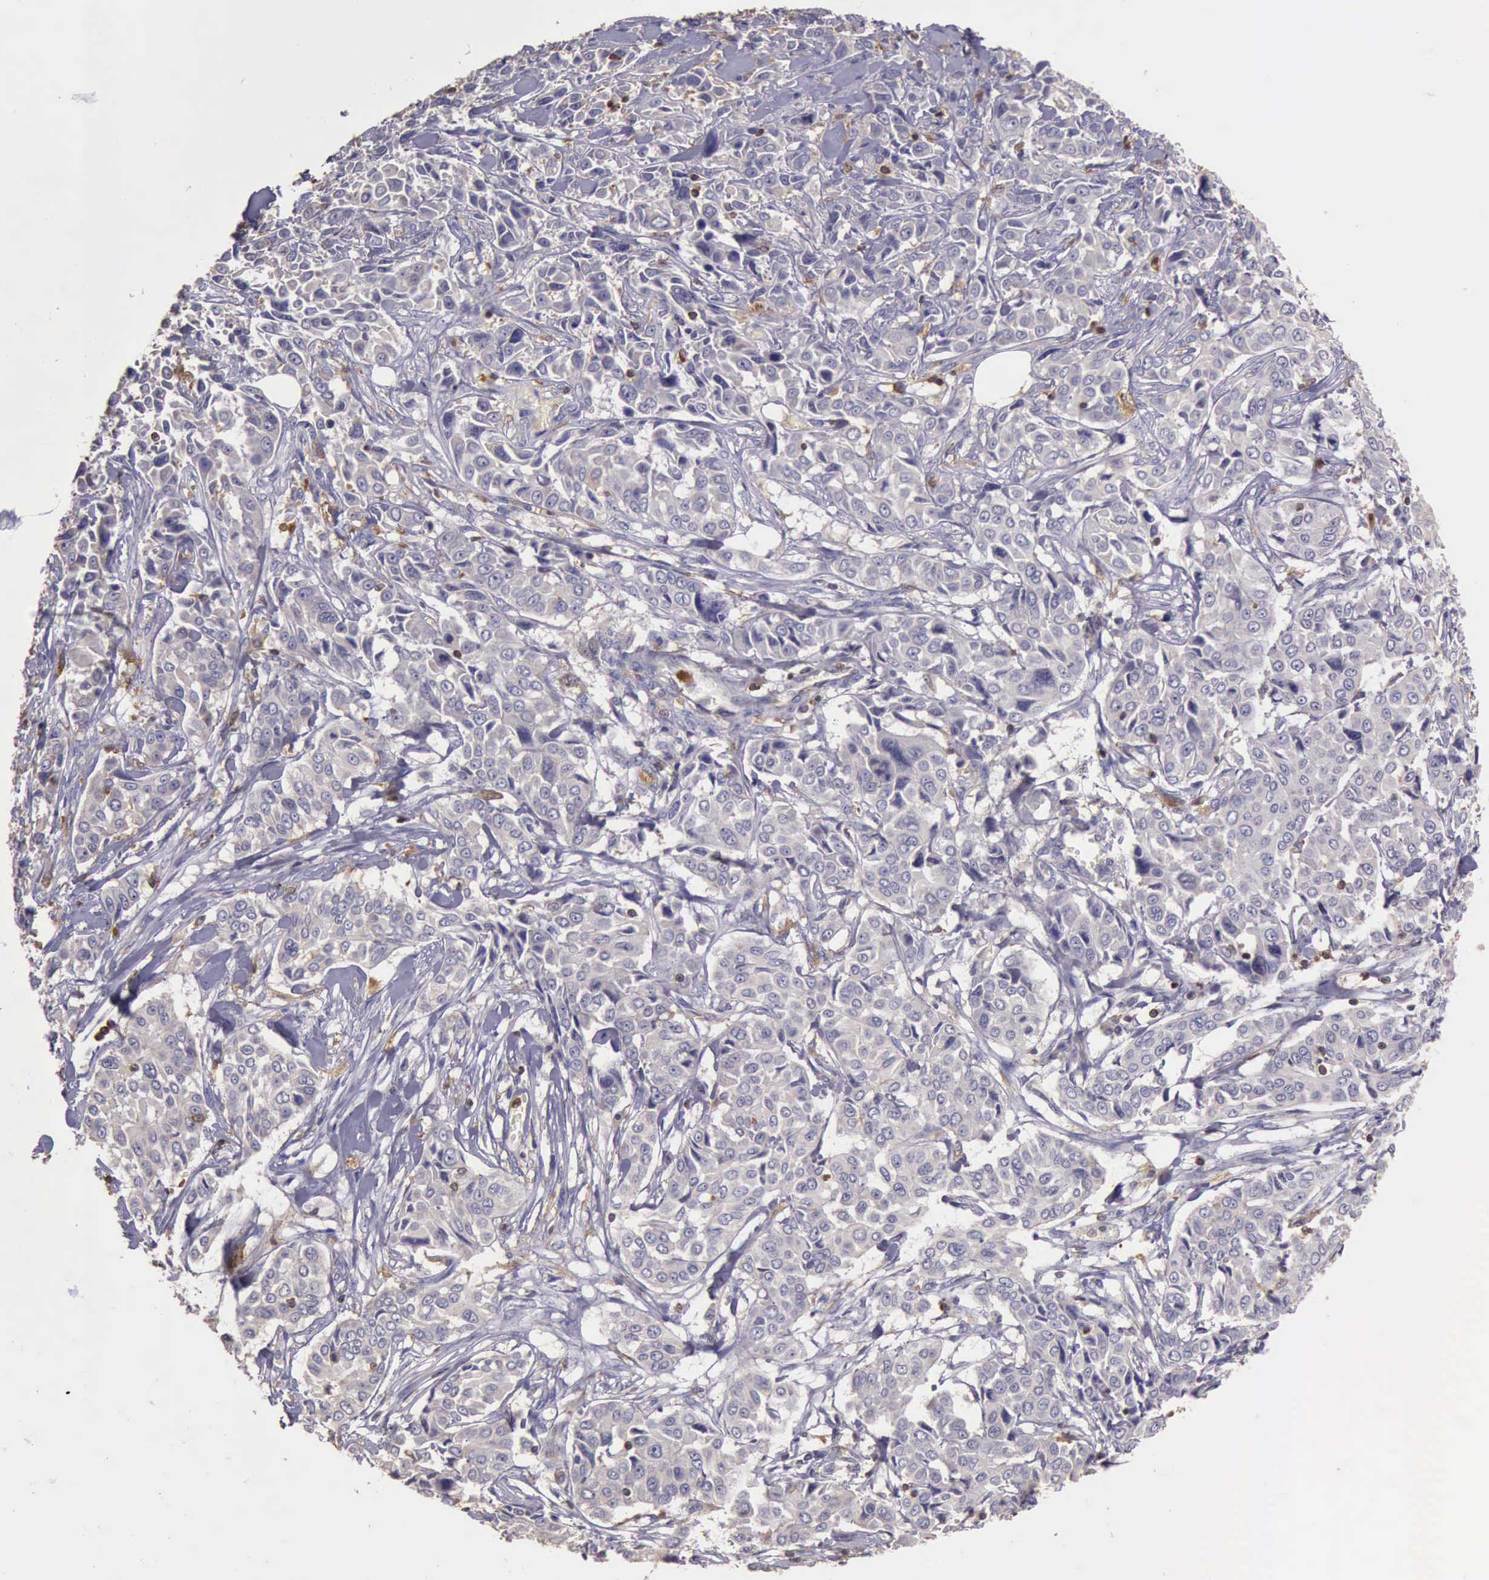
{"staining": {"intensity": "negative", "quantity": "none", "location": "none"}, "tissue": "pancreatic cancer", "cell_type": "Tumor cells", "image_type": "cancer", "snomed": [{"axis": "morphology", "description": "Adenocarcinoma, NOS"}, {"axis": "topography", "description": "Pancreas"}], "caption": "A high-resolution image shows IHC staining of pancreatic cancer (adenocarcinoma), which reveals no significant staining in tumor cells. (DAB immunohistochemistry visualized using brightfield microscopy, high magnification).", "gene": "ARHGAP4", "patient": {"sex": "female", "age": 52}}